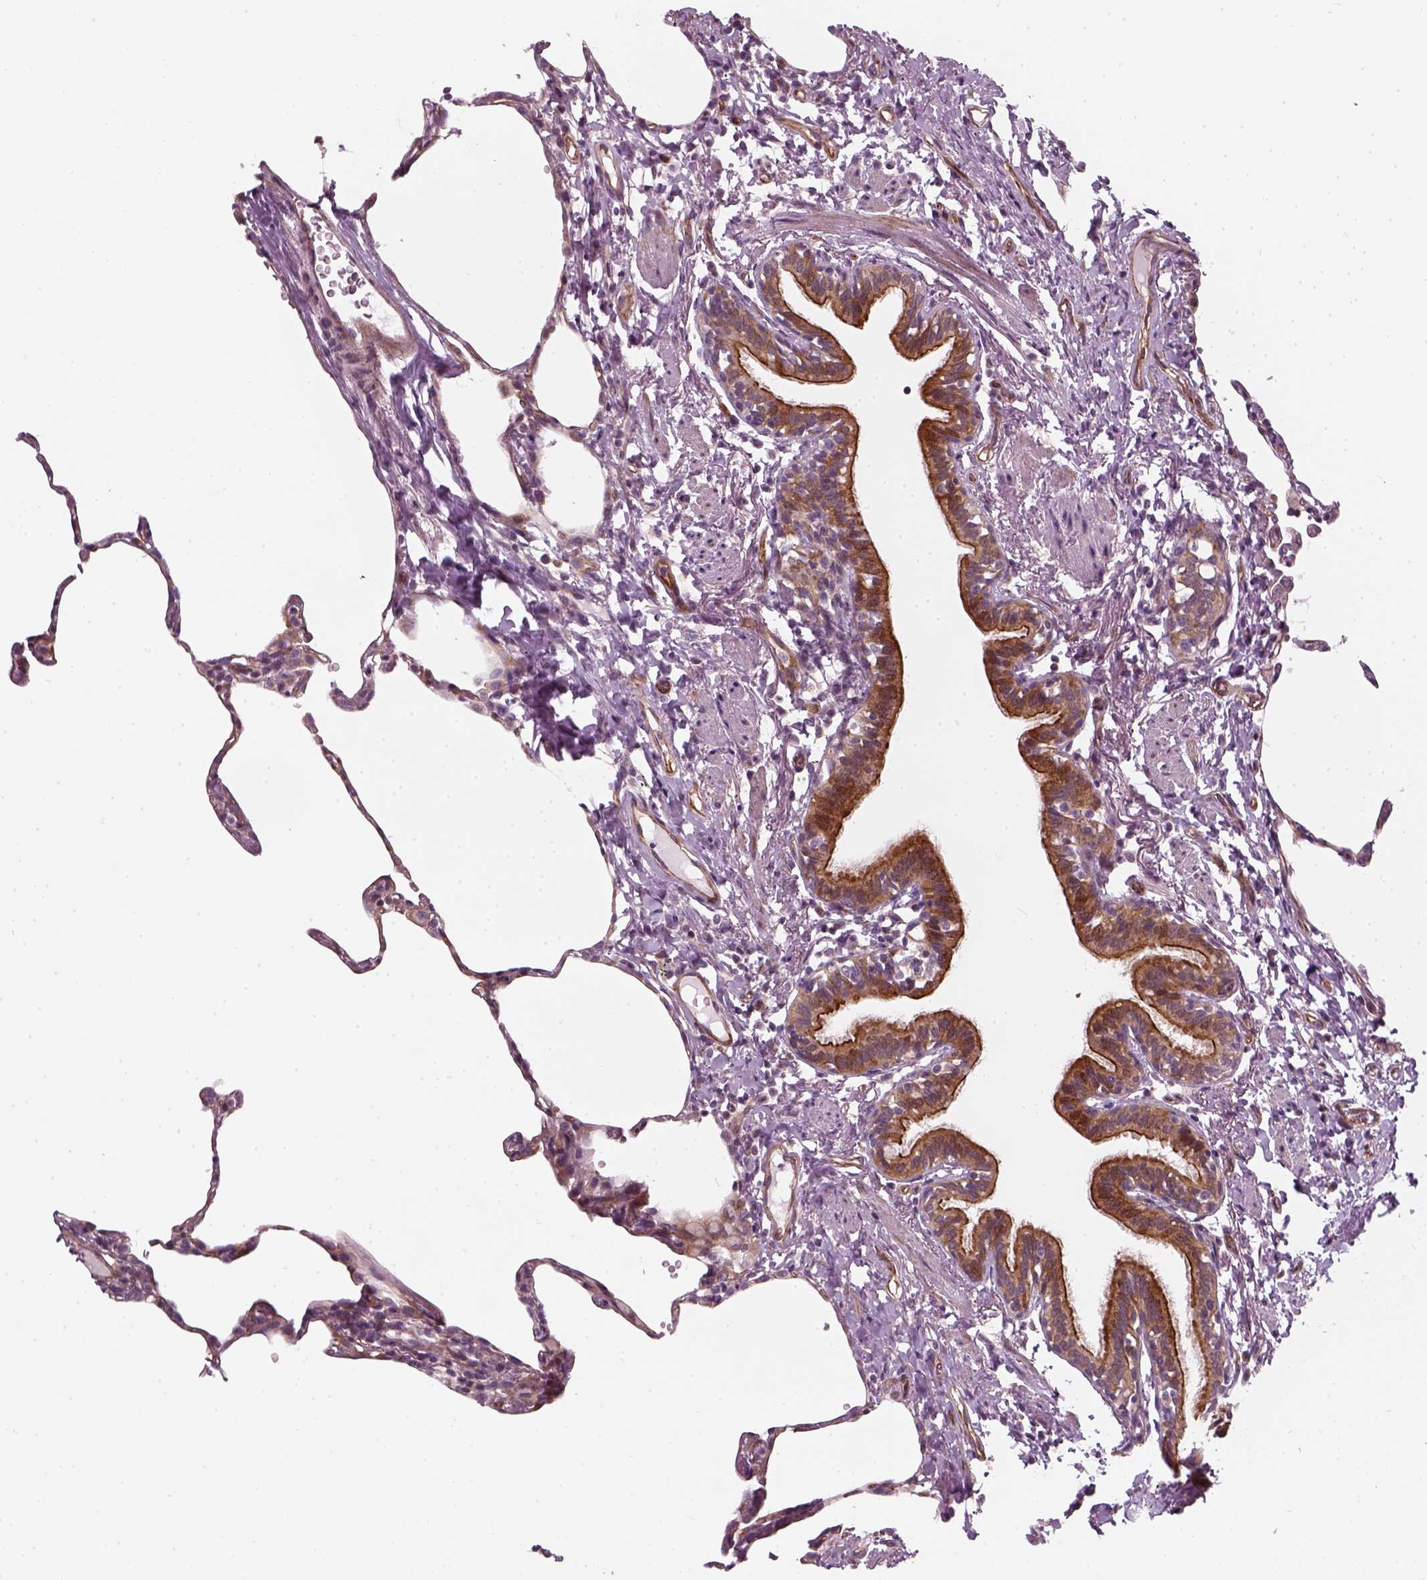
{"staining": {"intensity": "weak", "quantity": "<25%", "location": "cytoplasmic/membranous"}, "tissue": "lung", "cell_type": "Alveolar cells", "image_type": "normal", "snomed": [{"axis": "morphology", "description": "Normal tissue, NOS"}, {"axis": "topography", "description": "Lung"}], "caption": "An image of human lung is negative for staining in alveolar cells. The staining was performed using DAB to visualize the protein expression in brown, while the nuclei were stained in blue with hematoxylin (Magnification: 20x).", "gene": "DNASE1L1", "patient": {"sex": "female", "age": 57}}